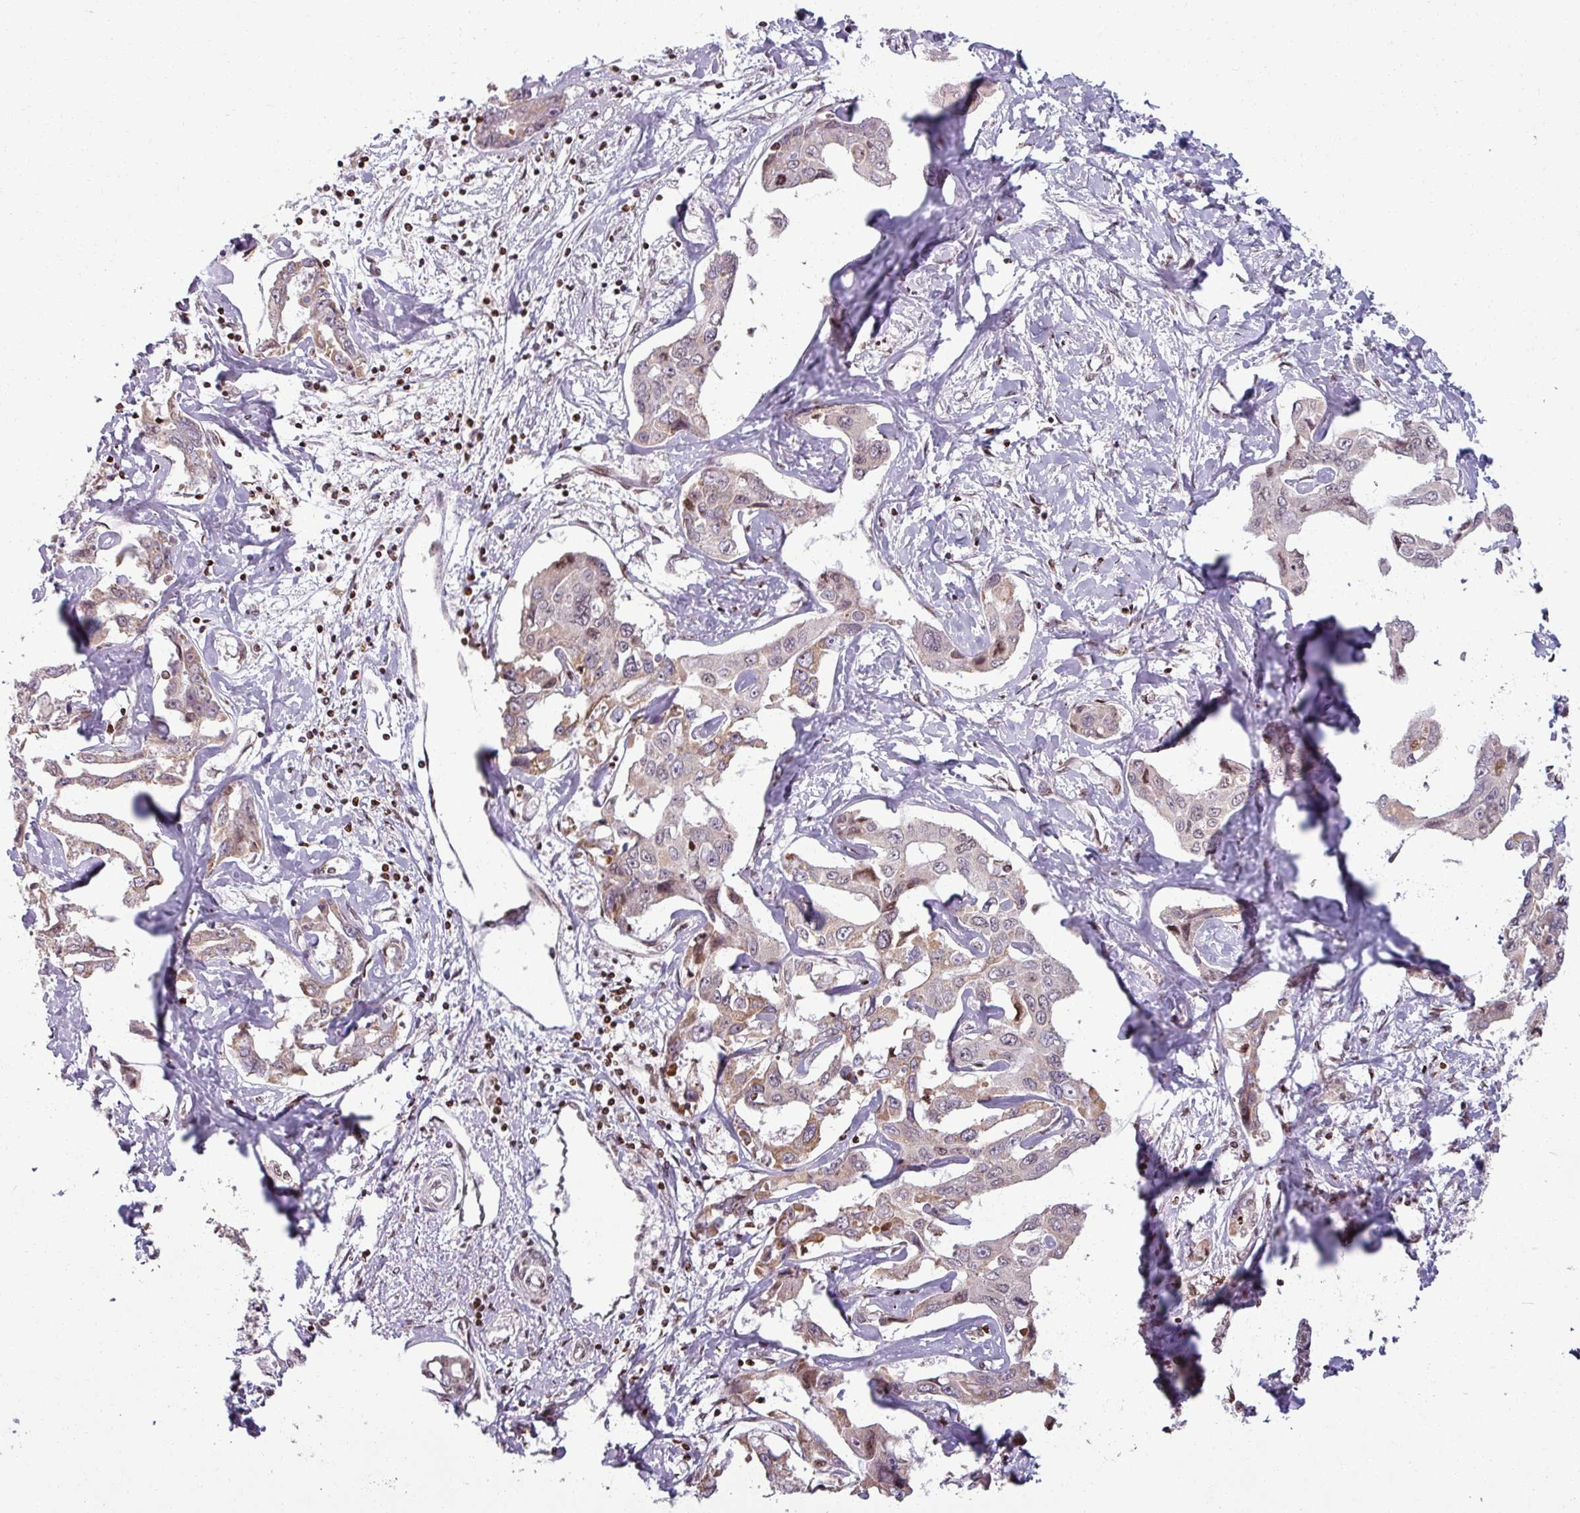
{"staining": {"intensity": "weak", "quantity": "25%-75%", "location": "cytoplasmic/membranous"}, "tissue": "liver cancer", "cell_type": "Tumor cells", "image_type": "cancer", "snomed": [{"axis": "morphology", "description": "Cholangiocarcinoma"}, {"axis": "topography", "description": "Liver"}], "caption": "A high-resolution histopathology image shows immunohistochemistry (IHC) staining of cholangiocarcinoma (liver), which displays weak cytoplasmic/membranous positivity in about 25%-75% of tumor cells. The staining was performed using DAB (3,3'-diaminobenzidine) to visualize the protein expression in brown, while the nuclei were stained in blue with hematoxylin (Magnification: 20x).", "gene": "NCOR1", "patient": {"sex": "male", "age": 59}}